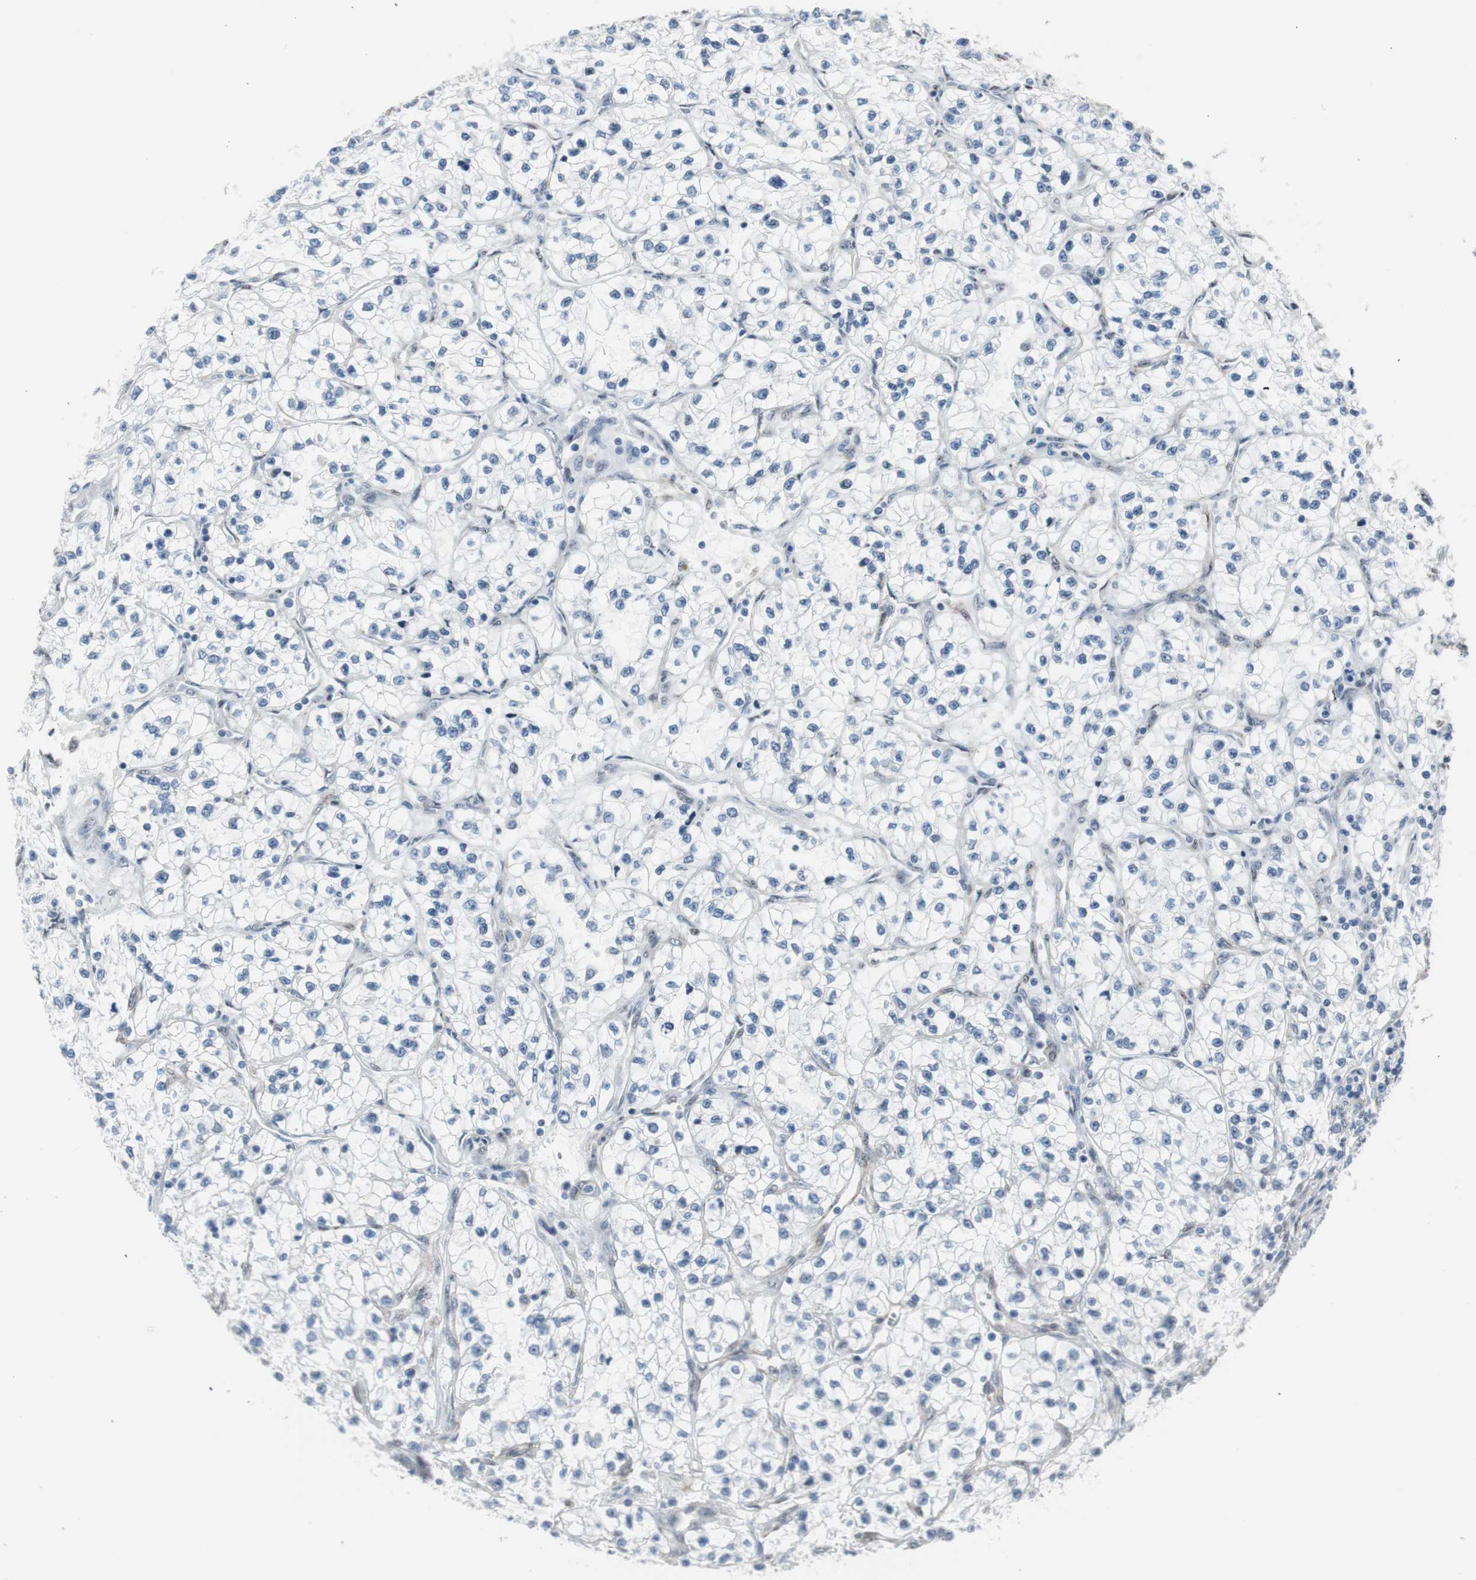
{"staining": {"intensity": "negative", "quantity": "none", "location": "none"}, "tissue": "renal cancer", "cell_type": "Tumor cells", "image_type": "cancer", "snomed": [{"axis": "morphology", "description": "Adenocarcinoma, NOS"}, {"axis": "topography", "description": "Kidney"}], "caption": "High magnification brightfield microscopy of renal cancer (adenocarcinoma) stained with DAB (brown) and counterstained with hematoxylin (blue): tumor cells show no significant expression.", "gene": "PML", "patient": {"sex": "female", "age": 57}}